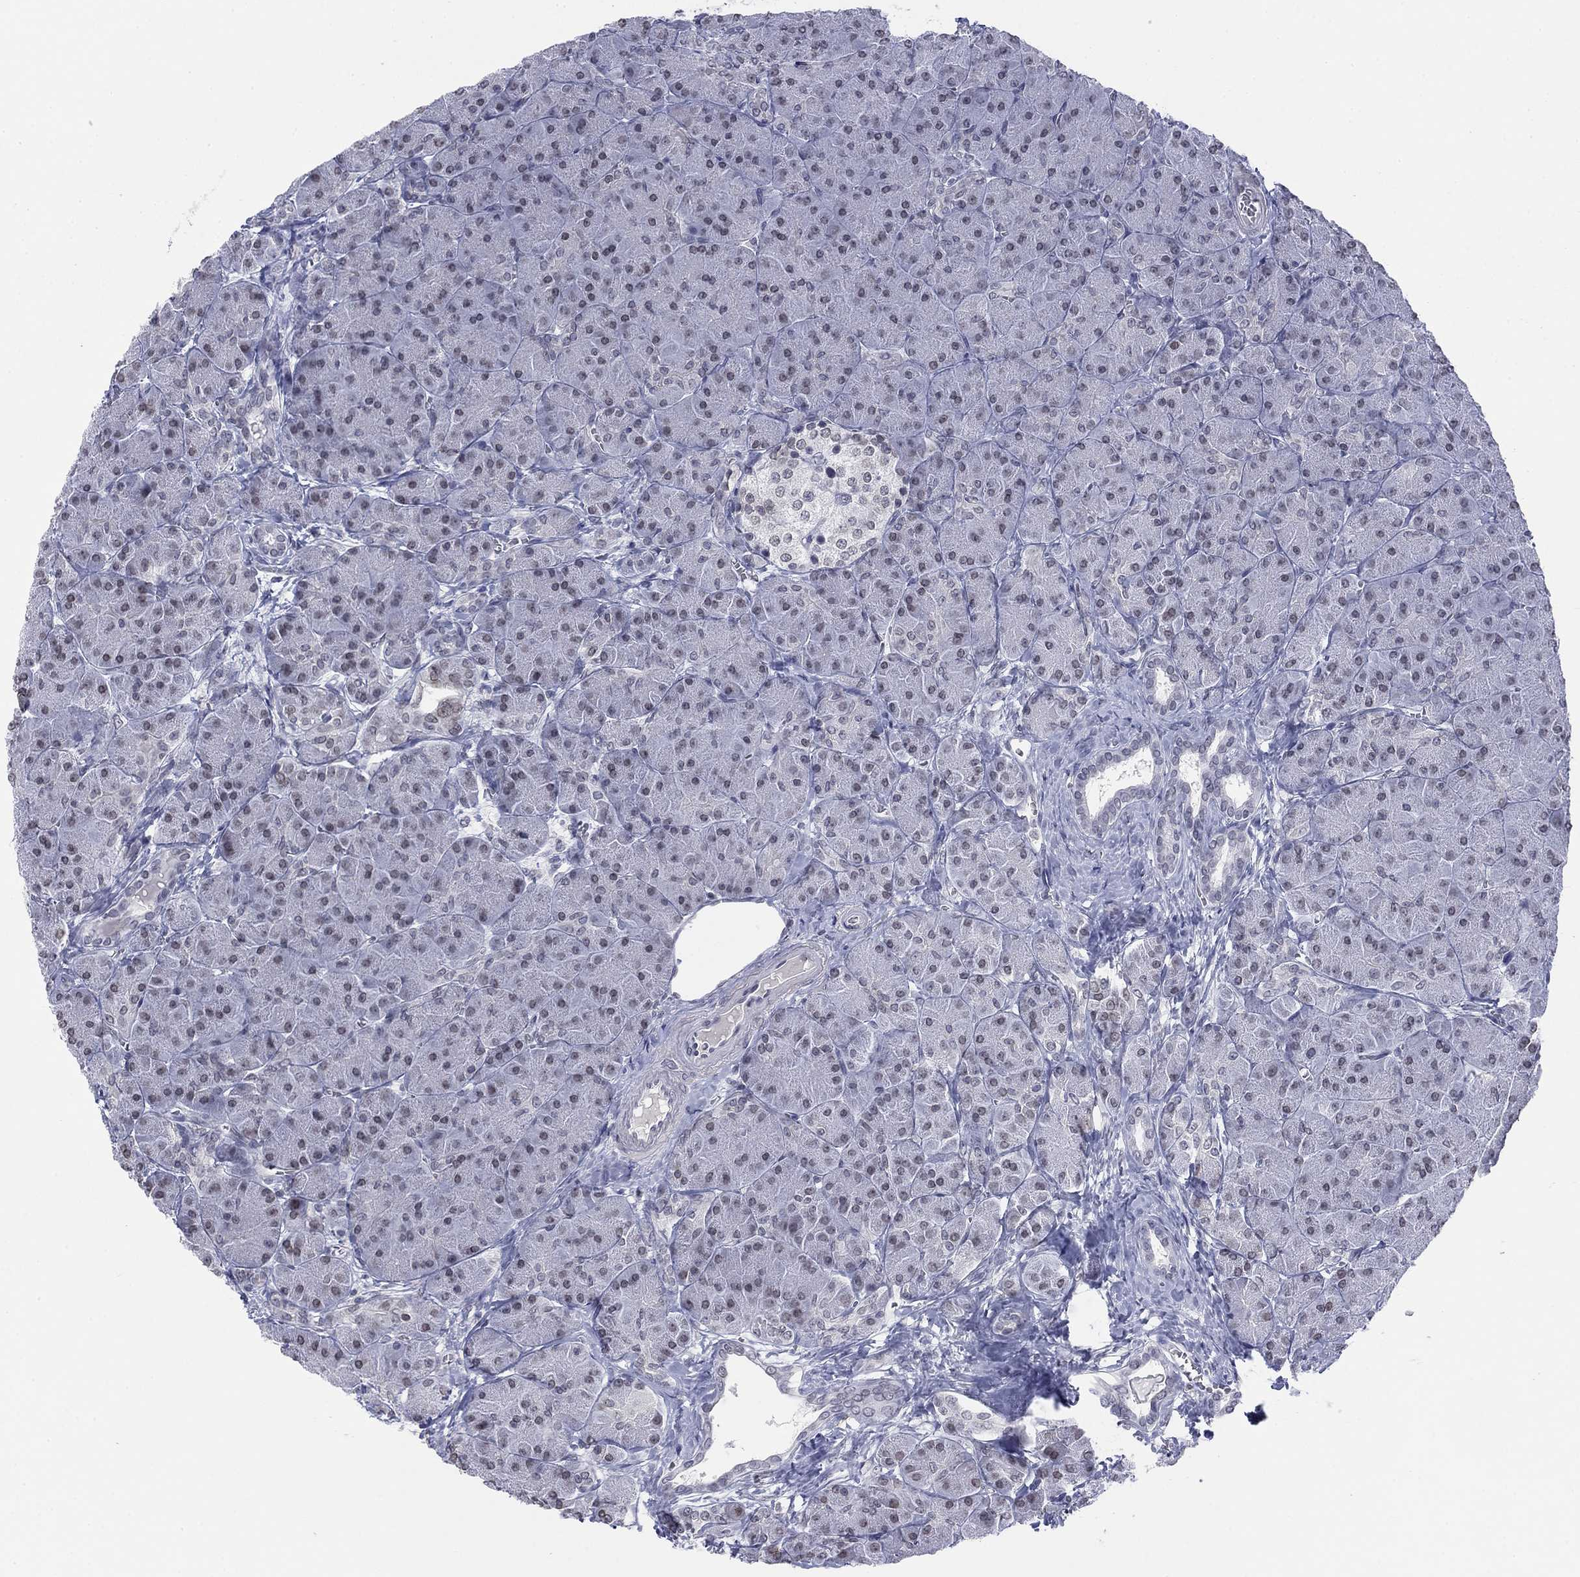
{"staining": {"intensity": "strong", "quantity": "25%-75%", "location": "nuclear"}, "tissue": "pancreas", "cell_type": "Exocrine glandular cells", "image_type": "normal", "snomed": [{"axis": "morphology", "description": "Normal tissue, NOS"}, {"axis": "topography", "description": "Pancreas"}], "caption": "Immunohistochemistry (DAB (3,3'-diaminobenzidine)) staining of normal pancreas demonstrates strong nuclear protein staining in about 25%-75% of exocrine glandular cells.", "gene": "TOR1AIP1", "patient": {"sex": "male", "age": 61}}